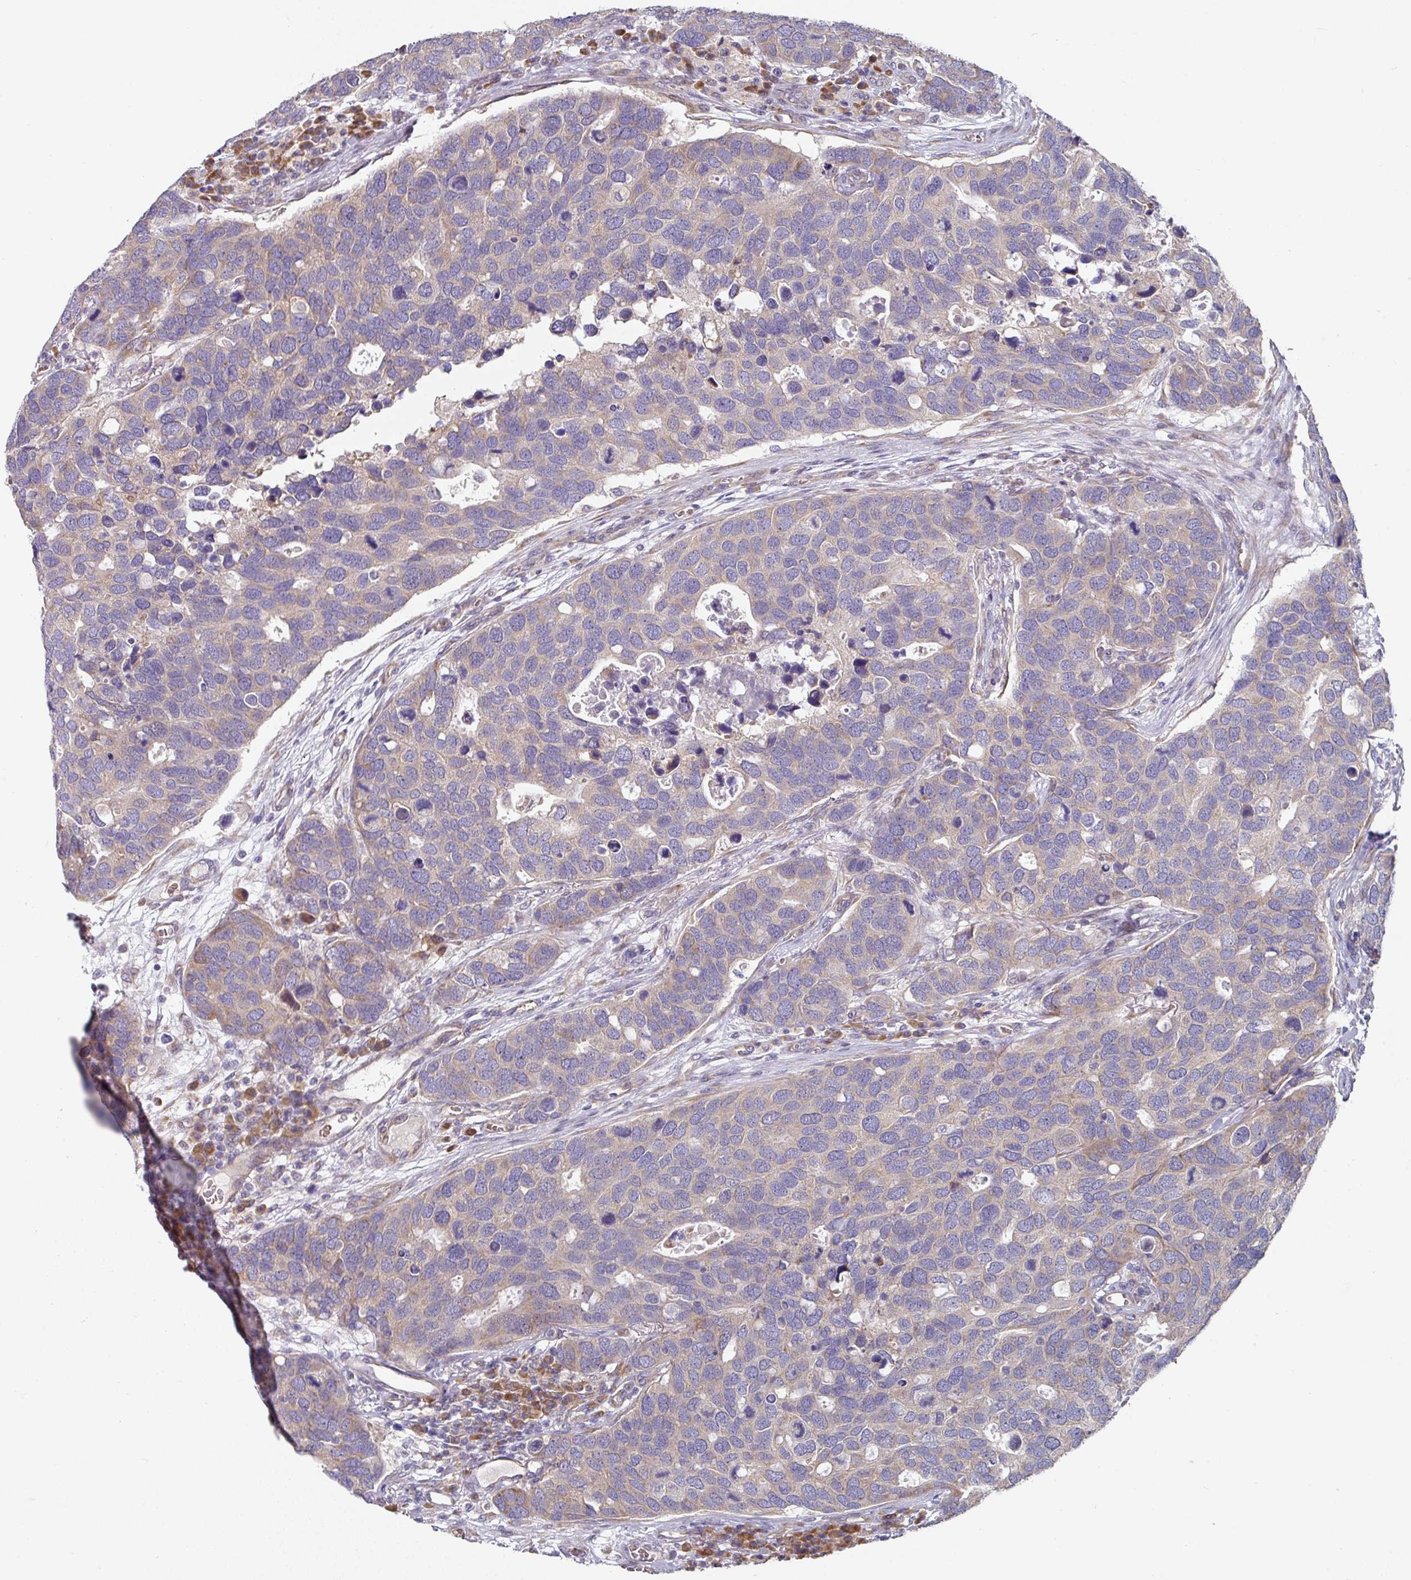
{"staining": {"intensity": "weak", "quantity": "<25%", "location": "cytoplasmic/membranous"}, "tissue": "breast cancer", "cell_type": "Tumor cells", "image_type": "cancer", "snomed": [{"axis": "morphology", "description": "Duct carcinoma"}, {"axis": "topography", "description": "Breast"}], "caption": "The image shows no significant expression in tumor cells of breast invasive ductal carcinoma.", "gene": "PYROXD2", "patient": {"sex": "female", "age": 83}}